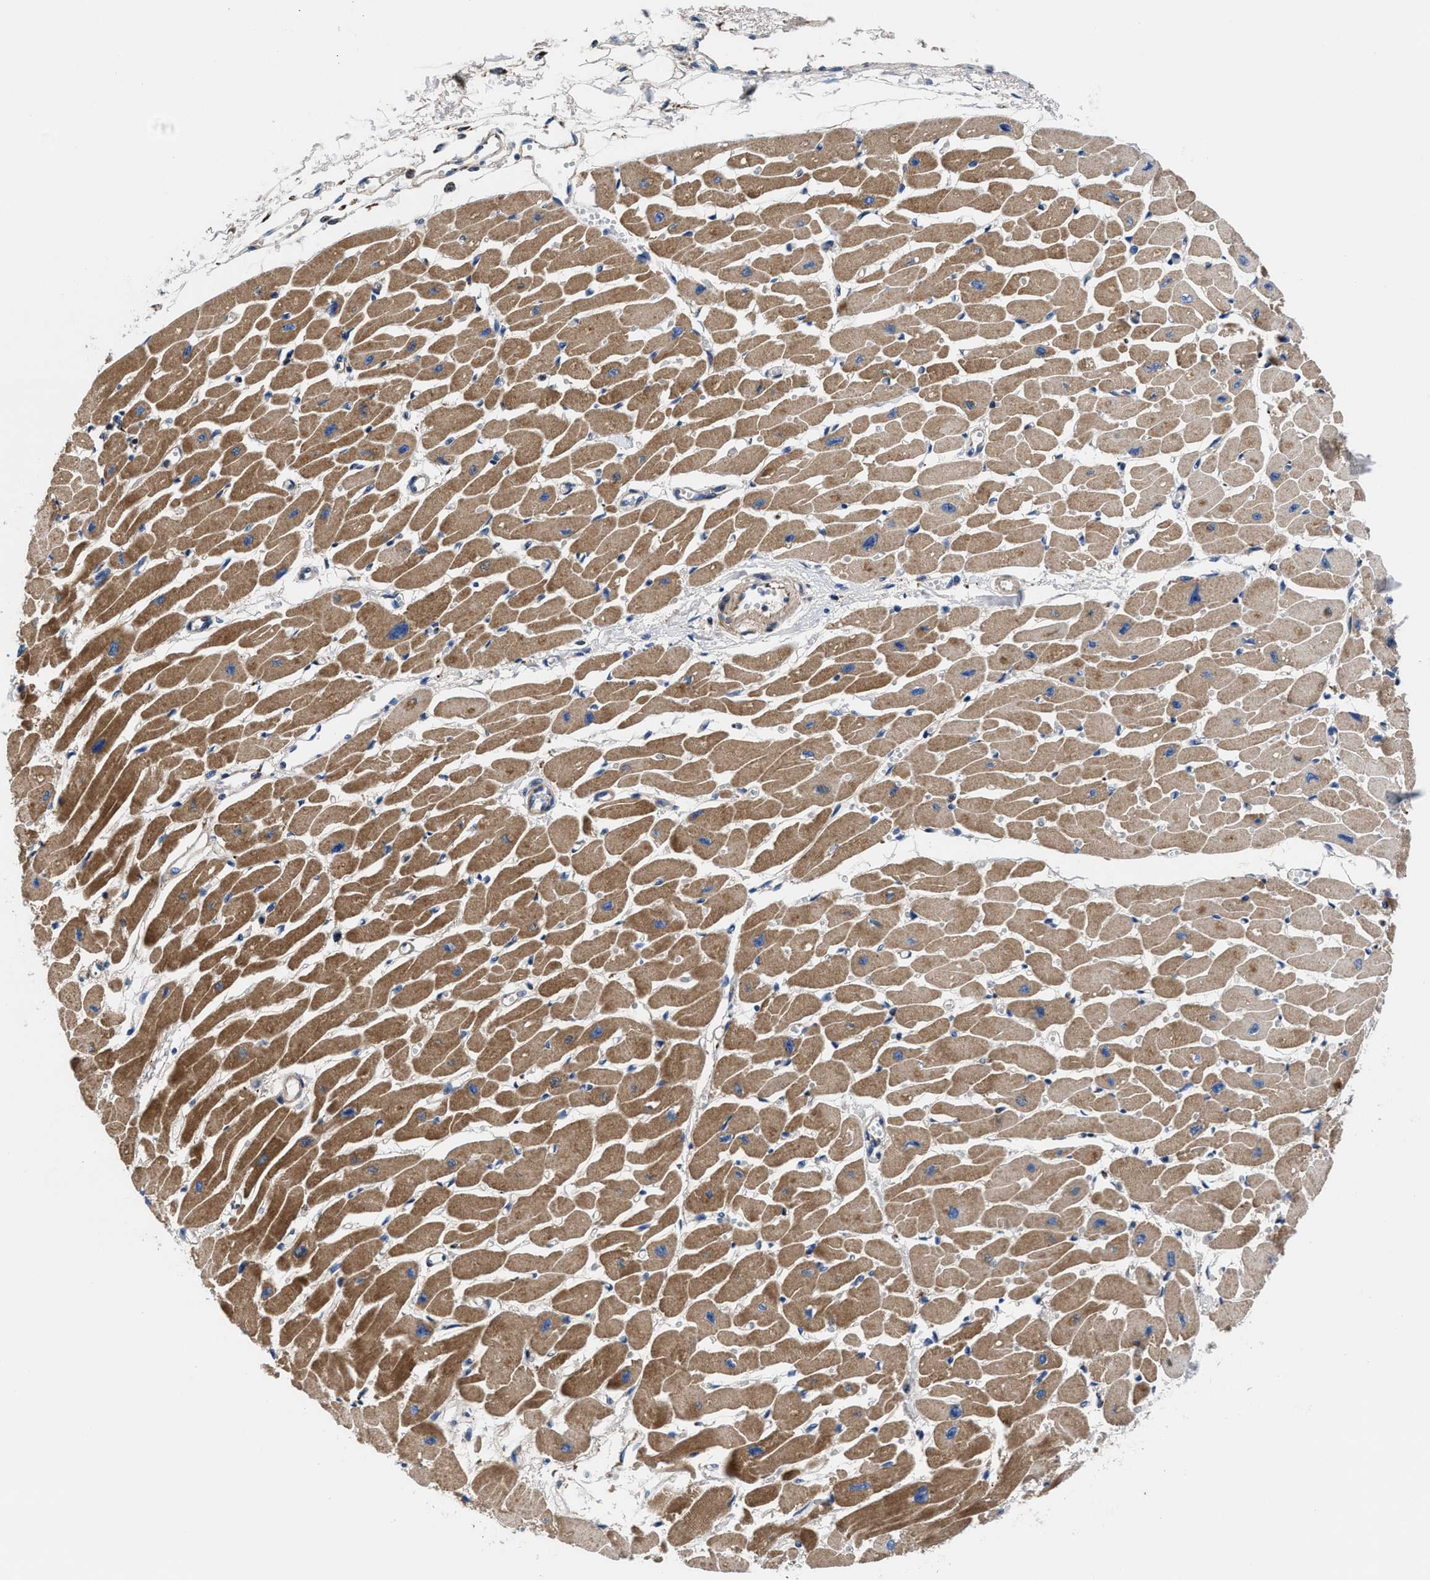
{"staining": {"intensity": "moderate", "quantity": ">75%", "location": "cytoplasmic/membranous"}, "tissue": "heart muscle", "cell_type": "Cardiomyocytes", "image_type": "normal", "snomed": [{"axis": "morphology", "description": "Normal tissue, NOS"}, {"axis": "topography", "description": "Heart"}], "caption": "A medium amount of moderate cytoplasmic/membranous positivity is present in about >75% of cardiomyocytes in normal heart muscle.", "gene": "PRR15L", "patient": {"sex": "female", "age": 54}}